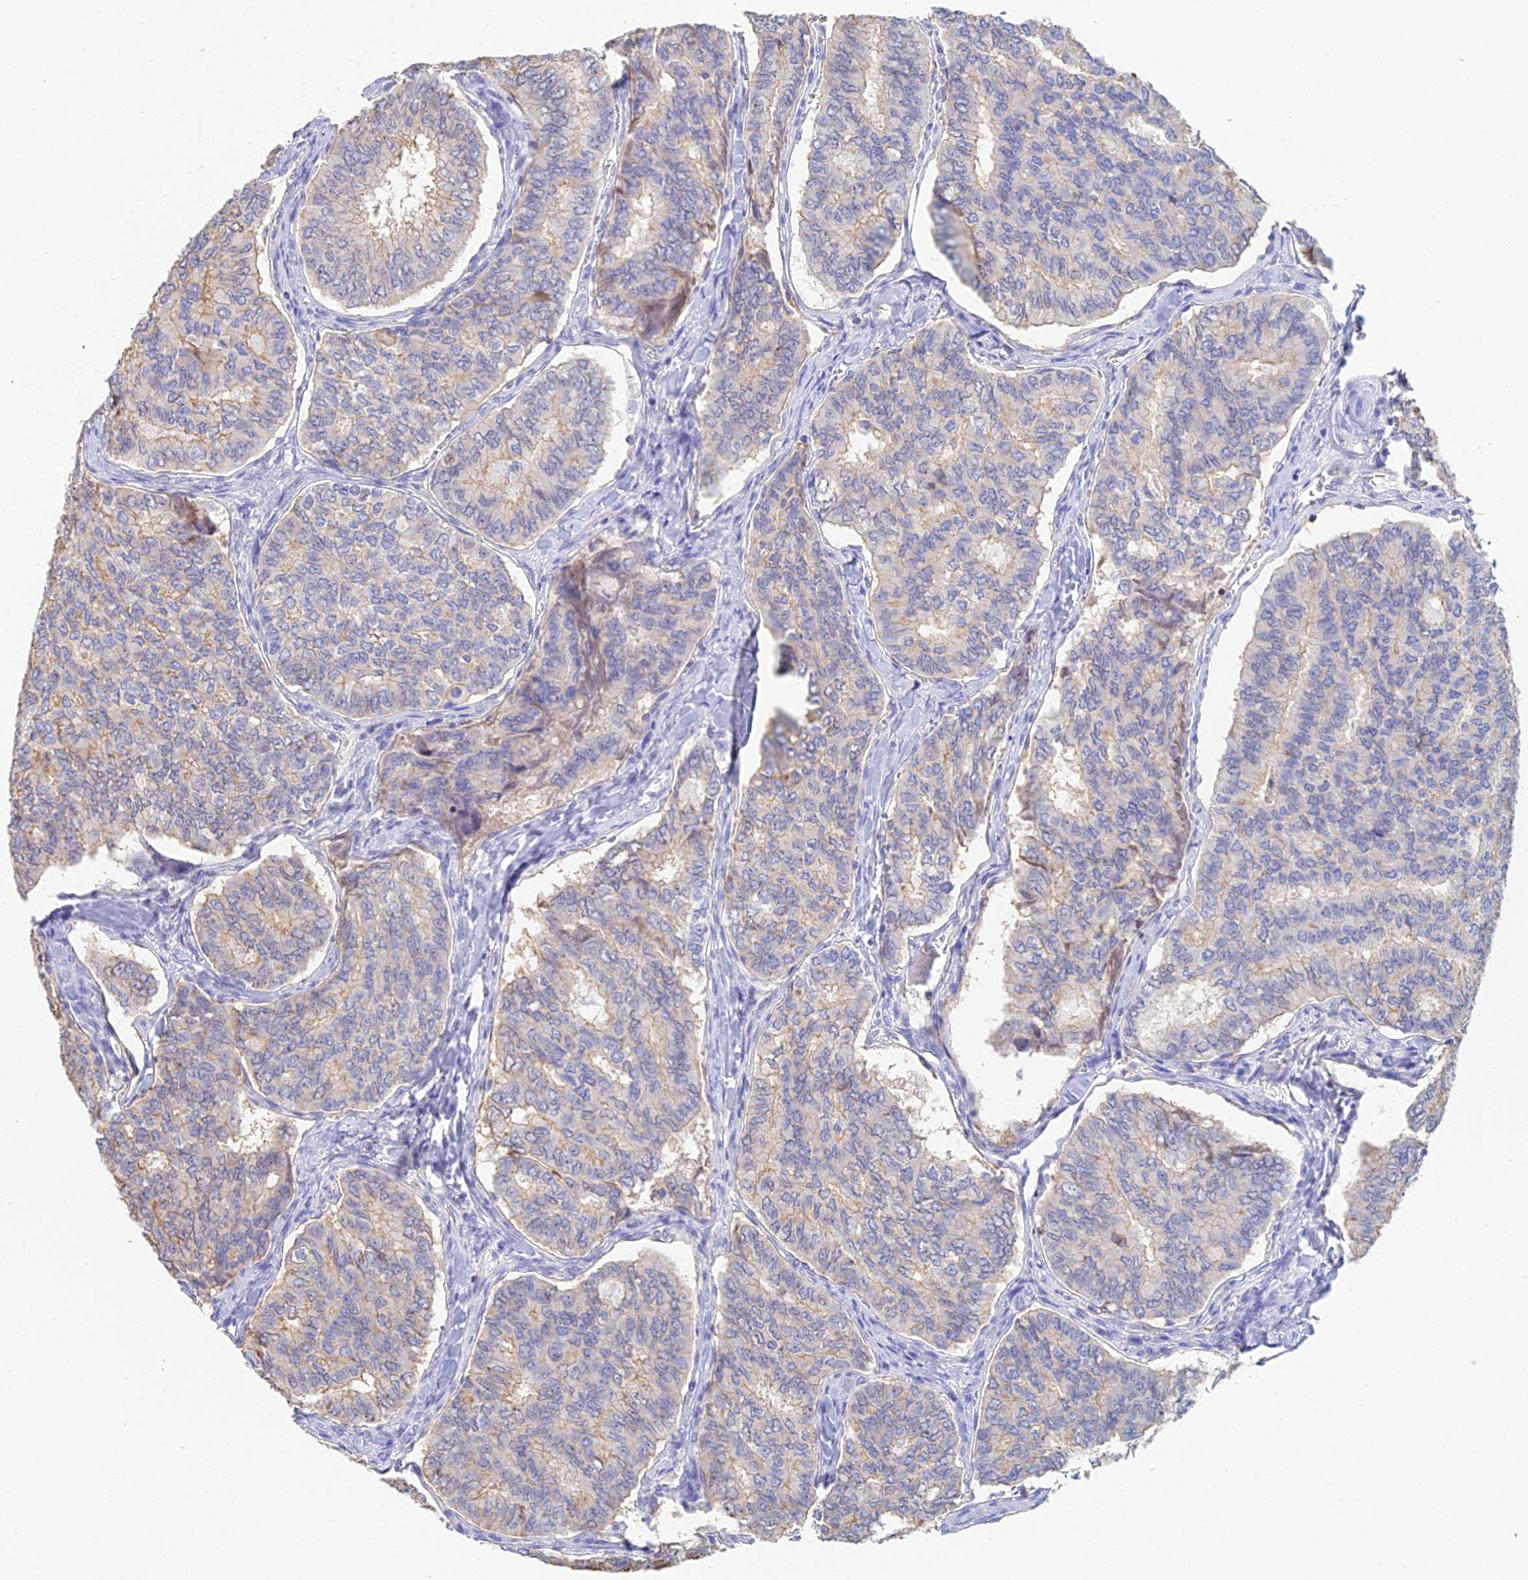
{"staining": {"intensity": "weak", "quantity": "<25%", "location": "cytoplasmic/membranous"}, "tissue": "thyroid cancer", "cell_type": "Tumor cells", "image_type": "cancer", "snomed": [{"axis": "morphology", "description": "Papillary adenocarcinoma, NOS"}, {"axis": "topography", "description": "Thyroid gland"}], "caption": "Histopathology image shows no protein positivity in tumor cells of papillary adenocarcinoma (thyroid) tissue.", "gene": "MCM2", "patient": {"sex": "female", "age": 35}}